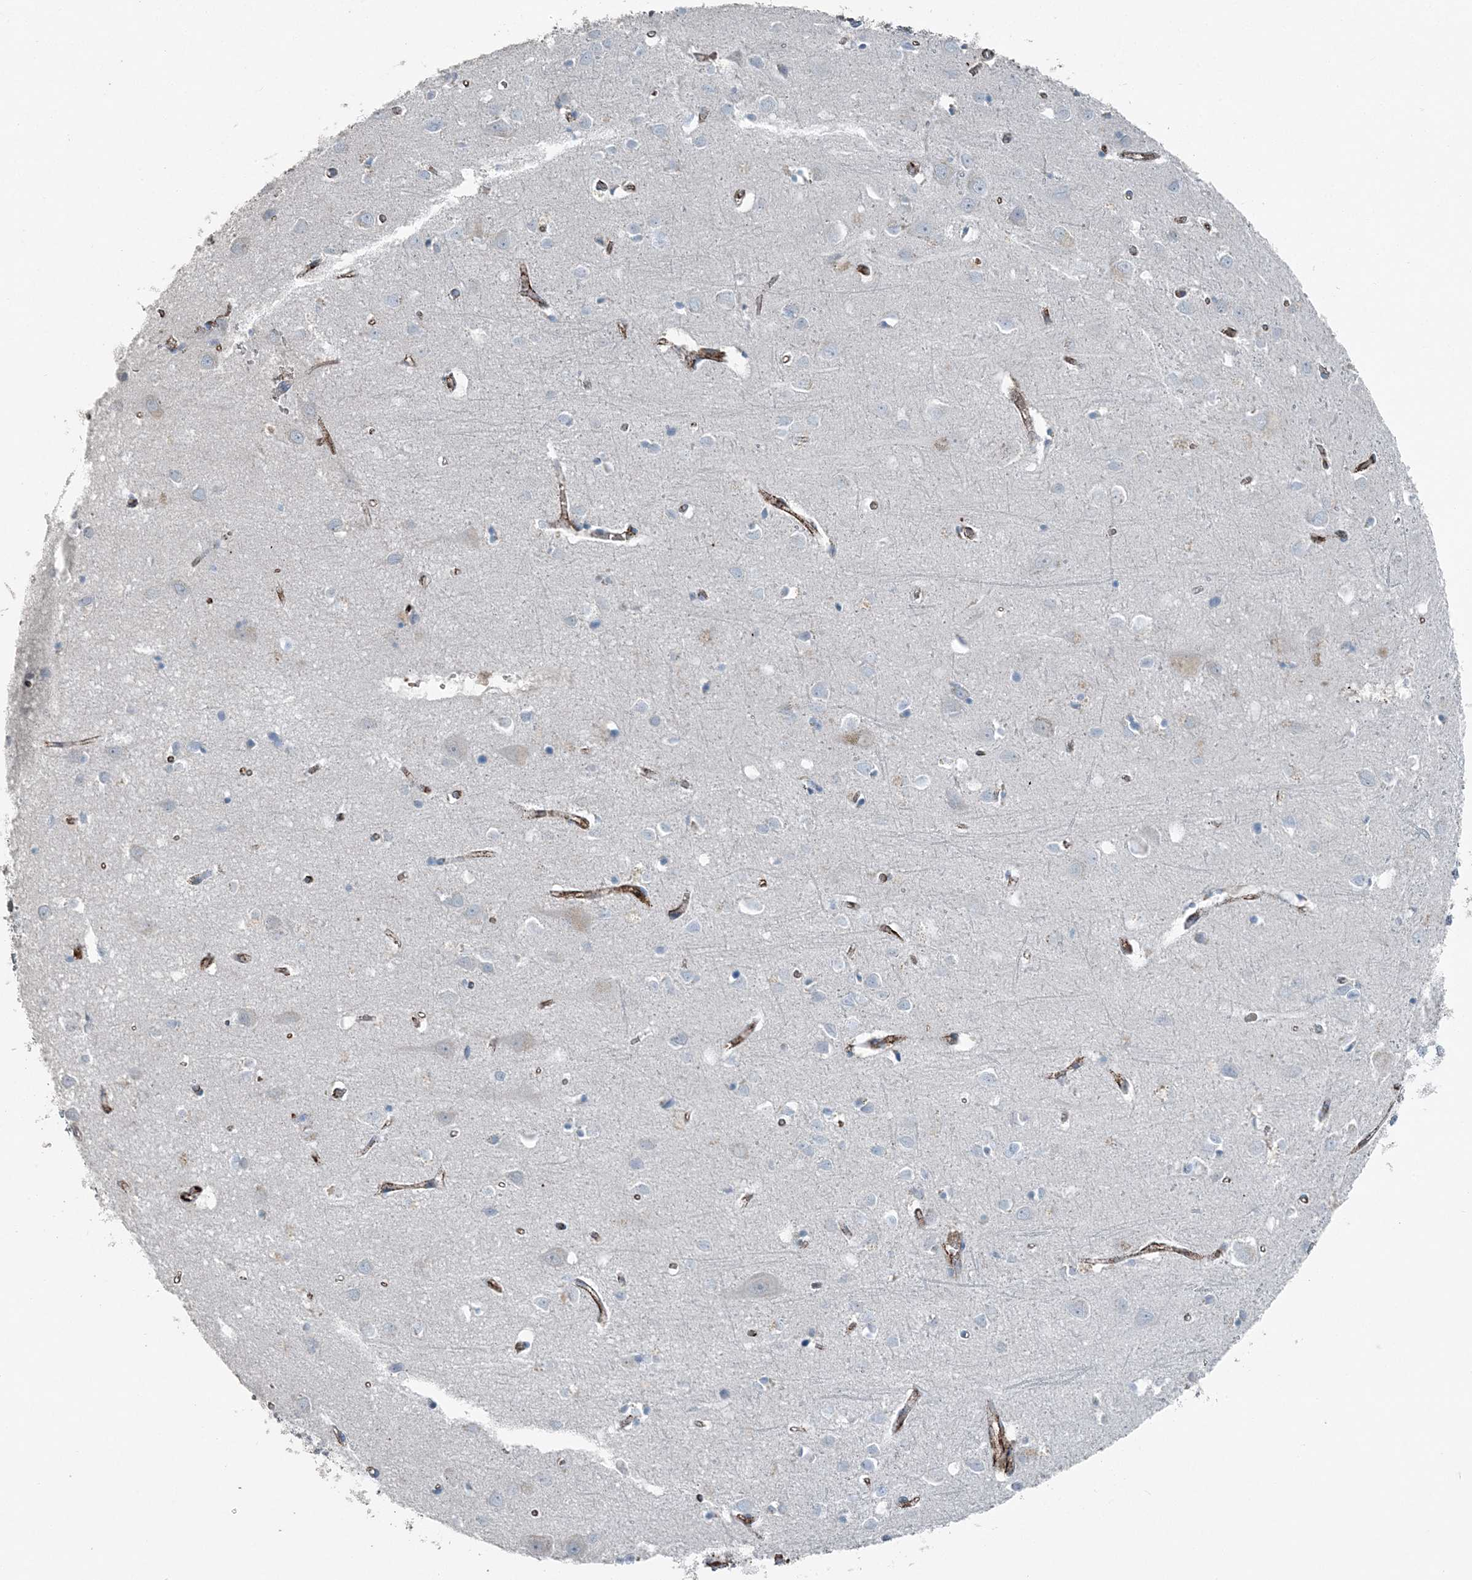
{"staining": {"intensity": "strong", "quantity": ">75%", "location": "cytoplasmic/membranous"}, "tissue": "cerebral cortex", "cell_type": "Endothelial cells", "image_type": "normal", "snomed": [{"axis": "morphology", "description": "Normal tissue, NOS"}, {"axis": "topography", "description": "Cerebral cortex"}], "caption": "Human cerebral cortex stained with a brown dye shows strong cytoplasmic/membranous positive staining in approximately >75% of endothelial cells.", "gene": "ELOVL7", "patient": {"sex": "female", "age": 64}}